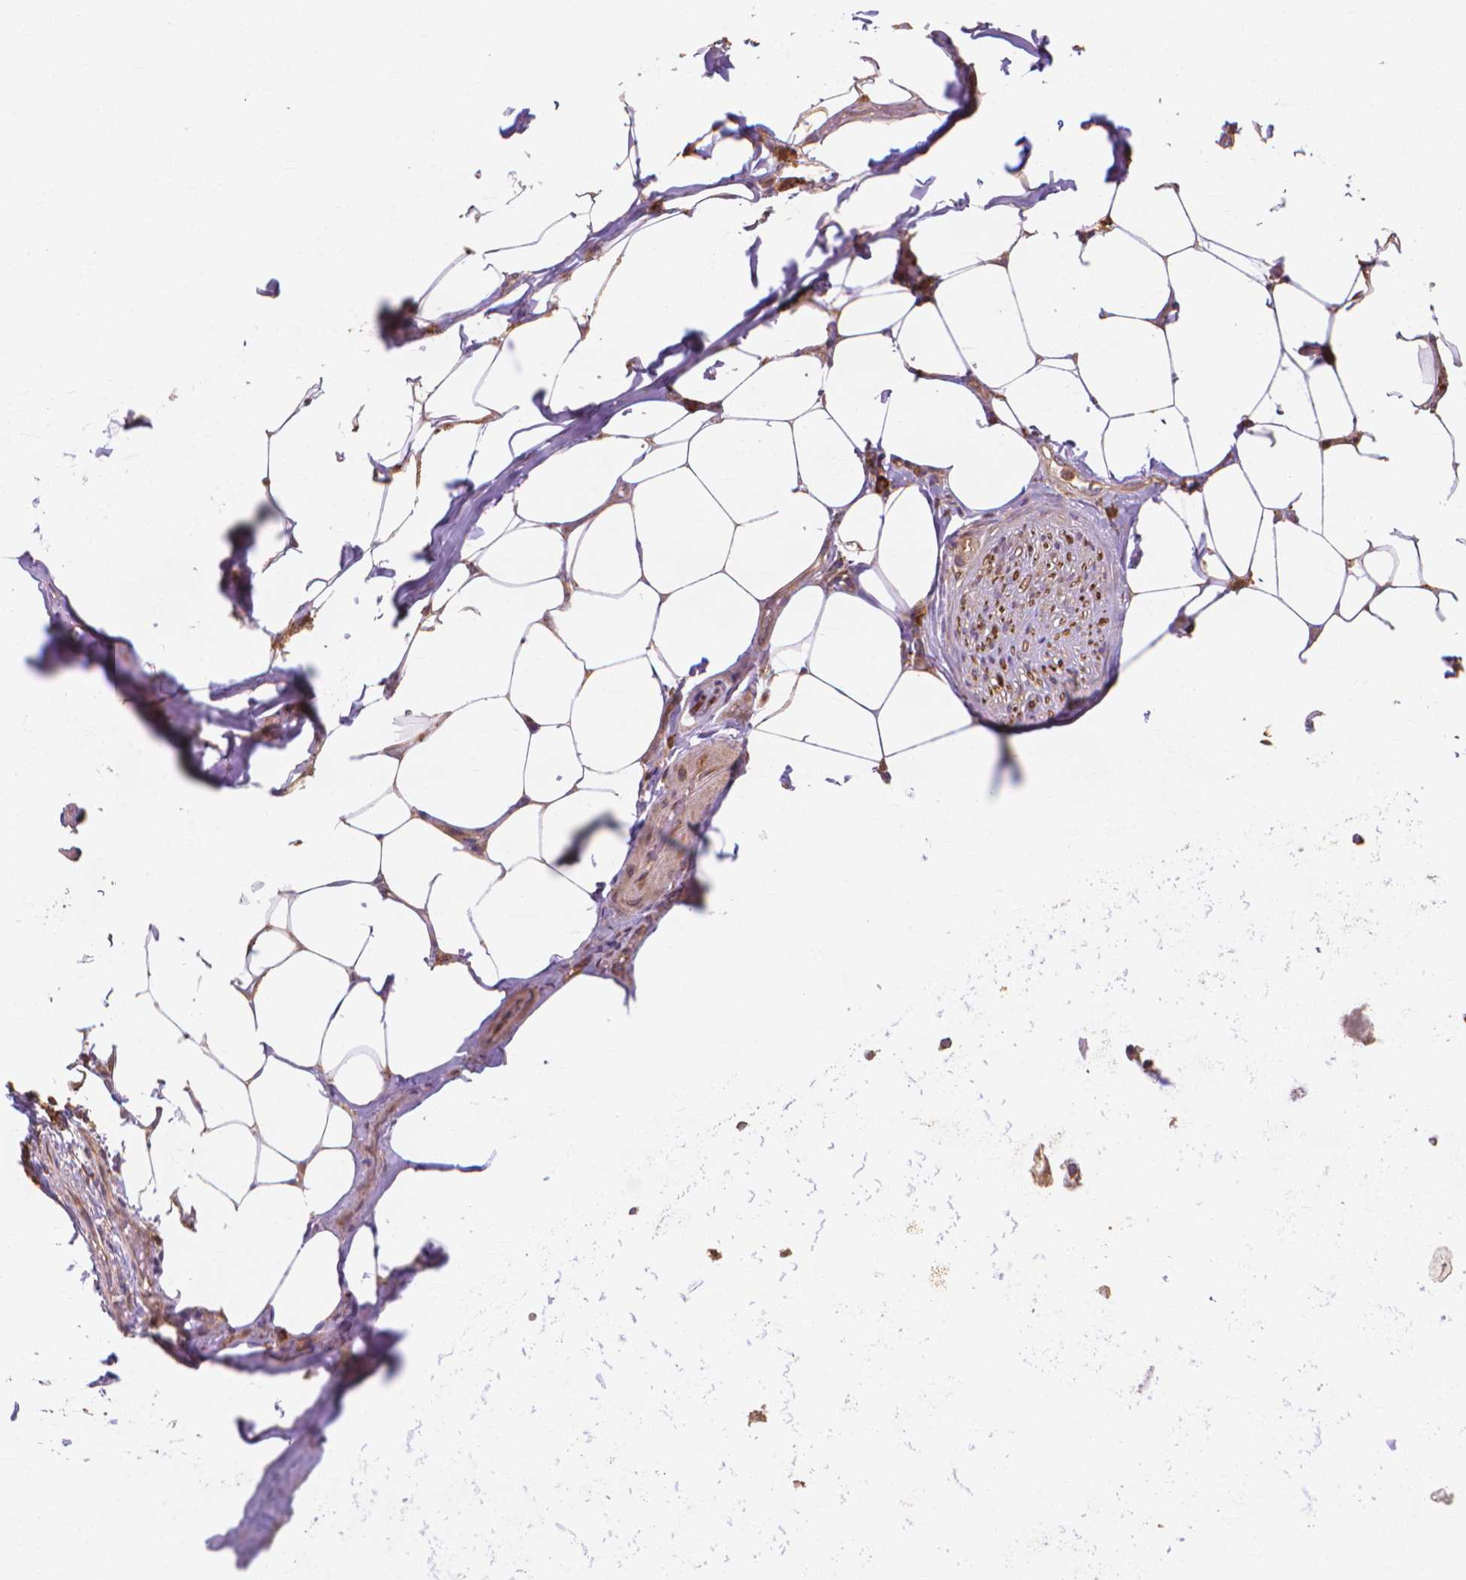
{"staining": {"intensity": "moderate", "quantity": ">75%", "location": "cytoplasmic/membranous"}, "tissue": "adipose tissue", "cell_type": "Adipocytes", "image_type": "normal", "snomed": [{"axis": "morphology", "description": "Normal tissue, NOS"}, {"axis": "topography", "description": "Bronchus"}, {"axis": "topography", "description": "Lung"}], "caption": "A histopathology image showing moderate cytoplasmic/membranous expression in about >75% of adipocytes in benign adipose tissue, as visualized by brown immunohistochemical staining.", "gene": "TAB2", "patient": {"sex": "female", "age": 57}}